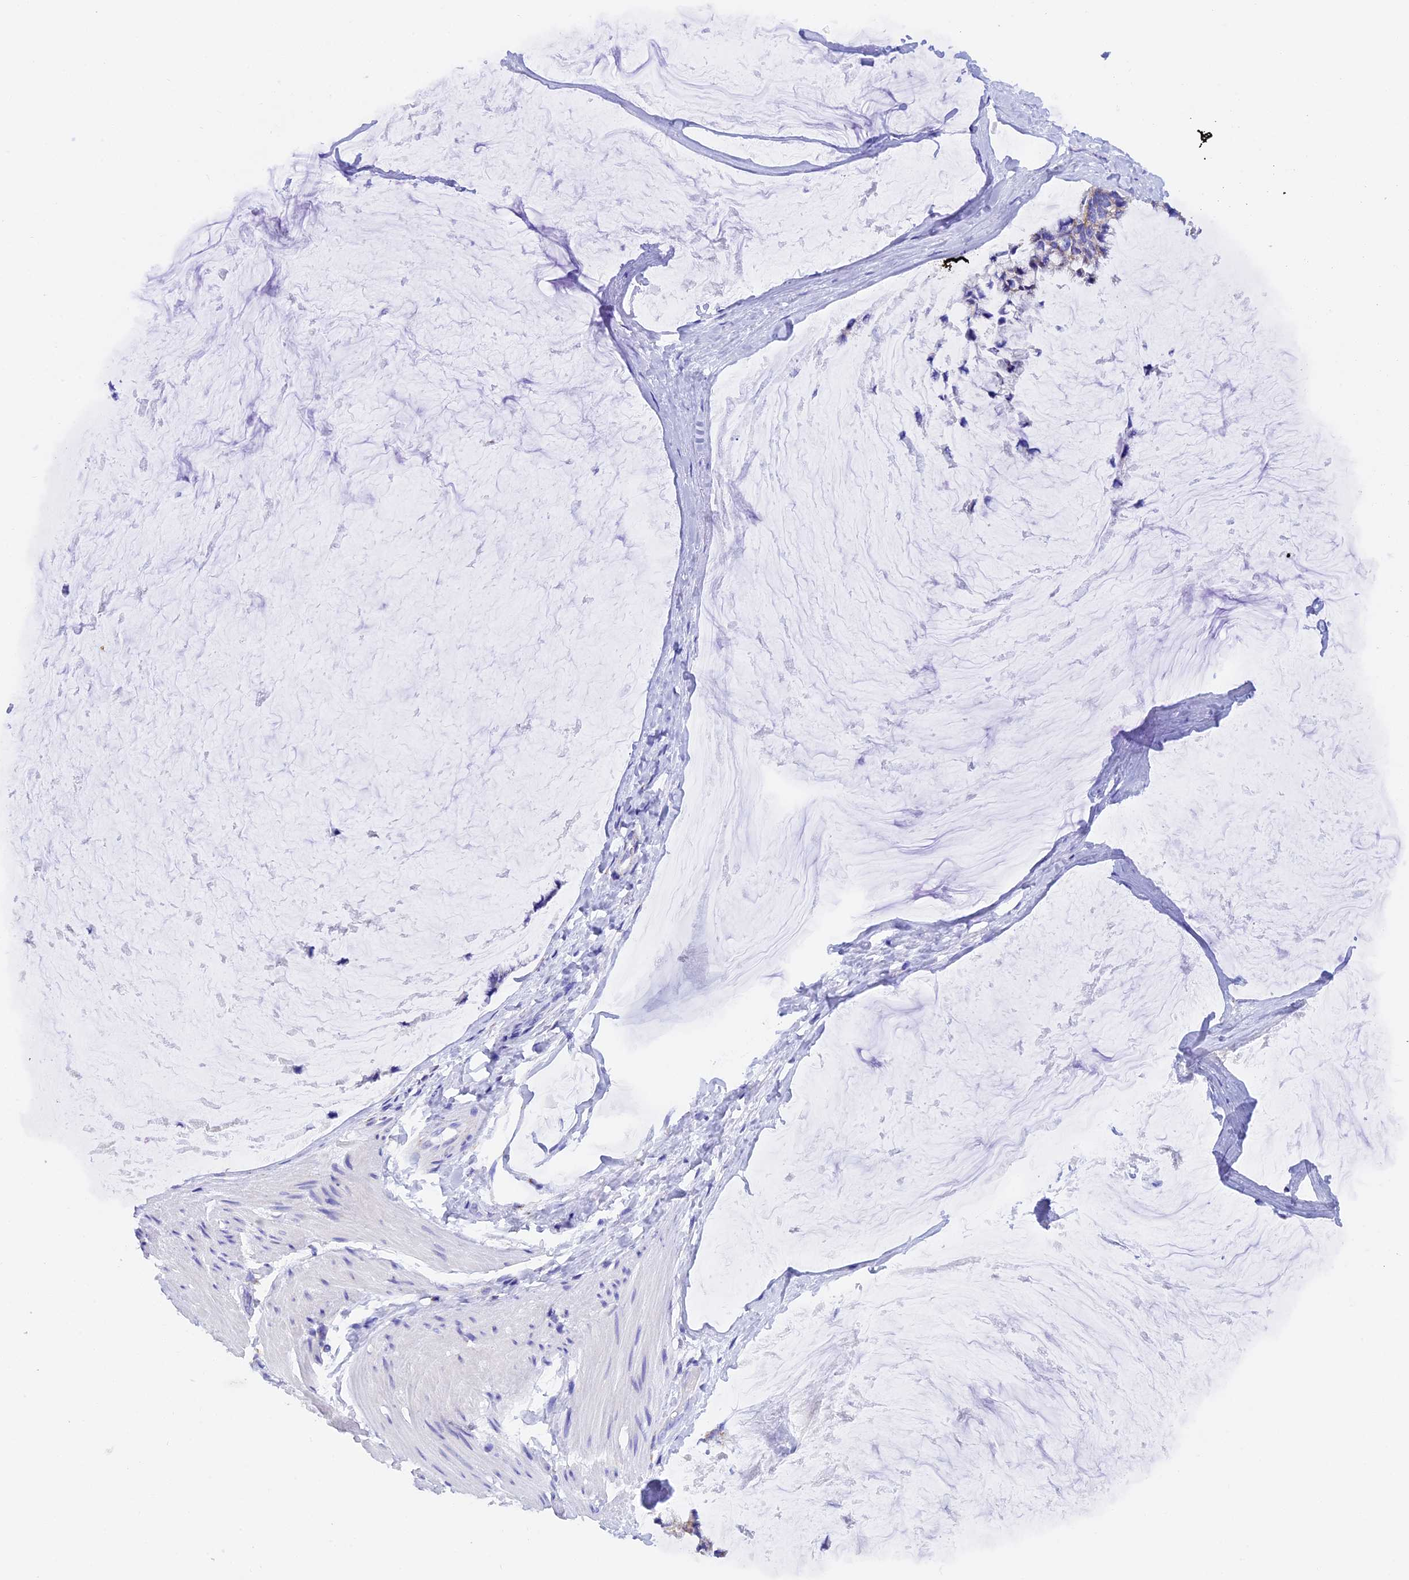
{"staining": {"intensity": "weak", "quantity": "<25%", "location": "cytoplasmic/membranous"}, "tissue": "ovarian cancer", "cell_type": "Tumor cells", "image_type": "cancer", "snomed": [{"axis": "morphology", "description": "Cystadenocarcinoma, mucinous, NOS"}, {"axis": "topography", "description": "Ovary"}], "caption": "Tumor cells are negative for protein expression in human ovarian cancer.", "gene": "SLC8B1", "patient": {"sex": "female", "age": 39}}